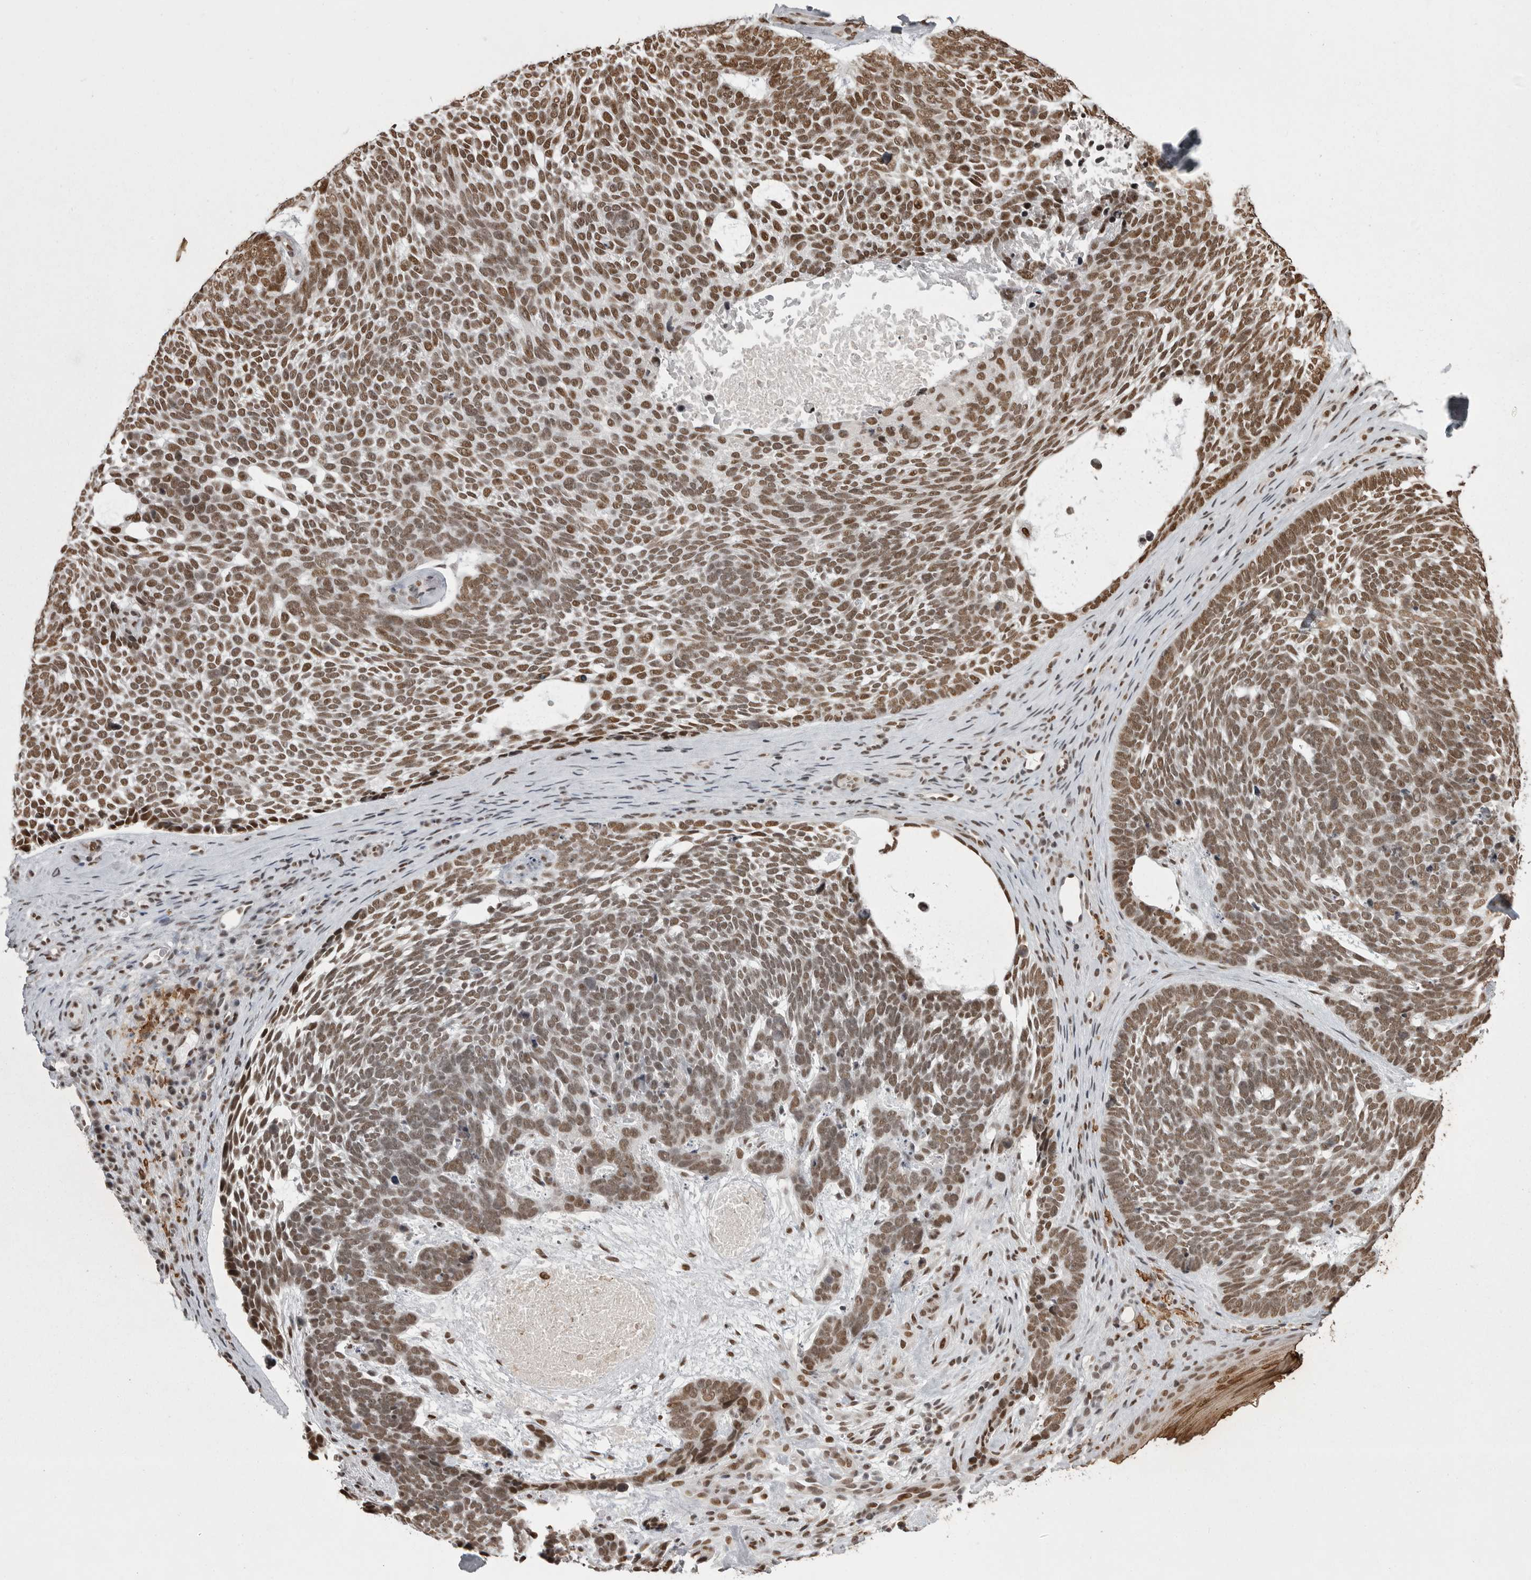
{"staining": {"intensity": "moderate", "quantity": "25%-75%", "location": "nuclear"}, "tissue": "skin cancer", "cell_type": "Tumor cells", "image_type": "cancer", "snomed": [{"axis": "morphology", "description": "Basal cell carcinoma"}, {"axis": "topography", "description": "Skin"}], "caption": "Tumor cells reveal medium levels of moderate nuclear staining in about 25%-75% of cells in human basal cell carcinoma (skin).", "gene": "YAF2", "patient": {"sex": "female", "age": 85}}